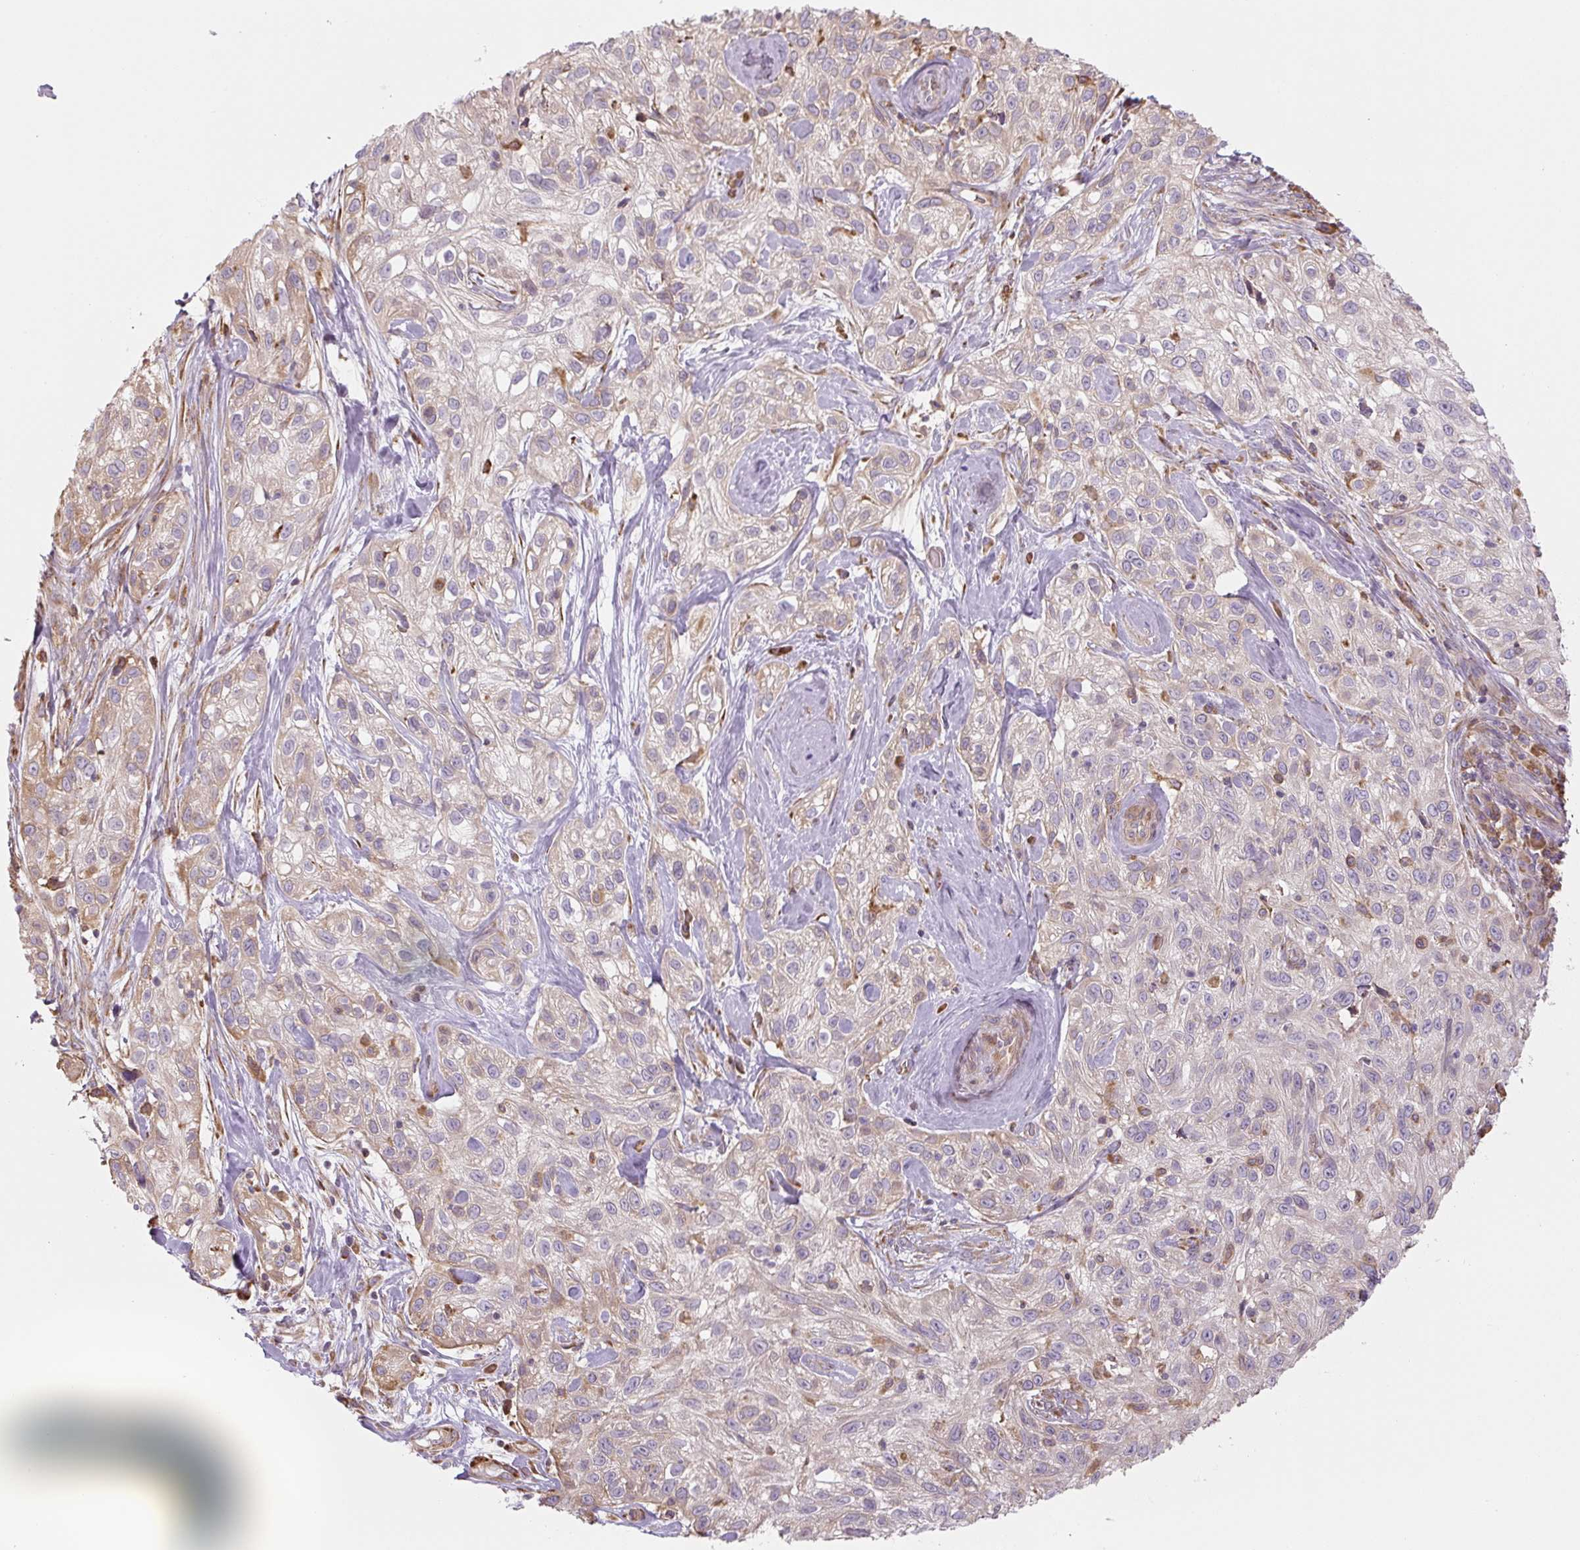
{"staining": {"intensity": "negative", "quantity": "none", "location": "none"}, "tissue": "skin cancer", "cell_type": "Tumor cells", "image_type": "cancer", "snomed": [{"axis": "morphology", "description": "Squamous cell carcinoma, NOS"}, {"axis": "topography", "description": "Skin"}], "caption": "Tumor cells are negative for protein expression in human skin cancer.", "gene": "RASA1", "patient": {"sex": "male", "age": 82}}